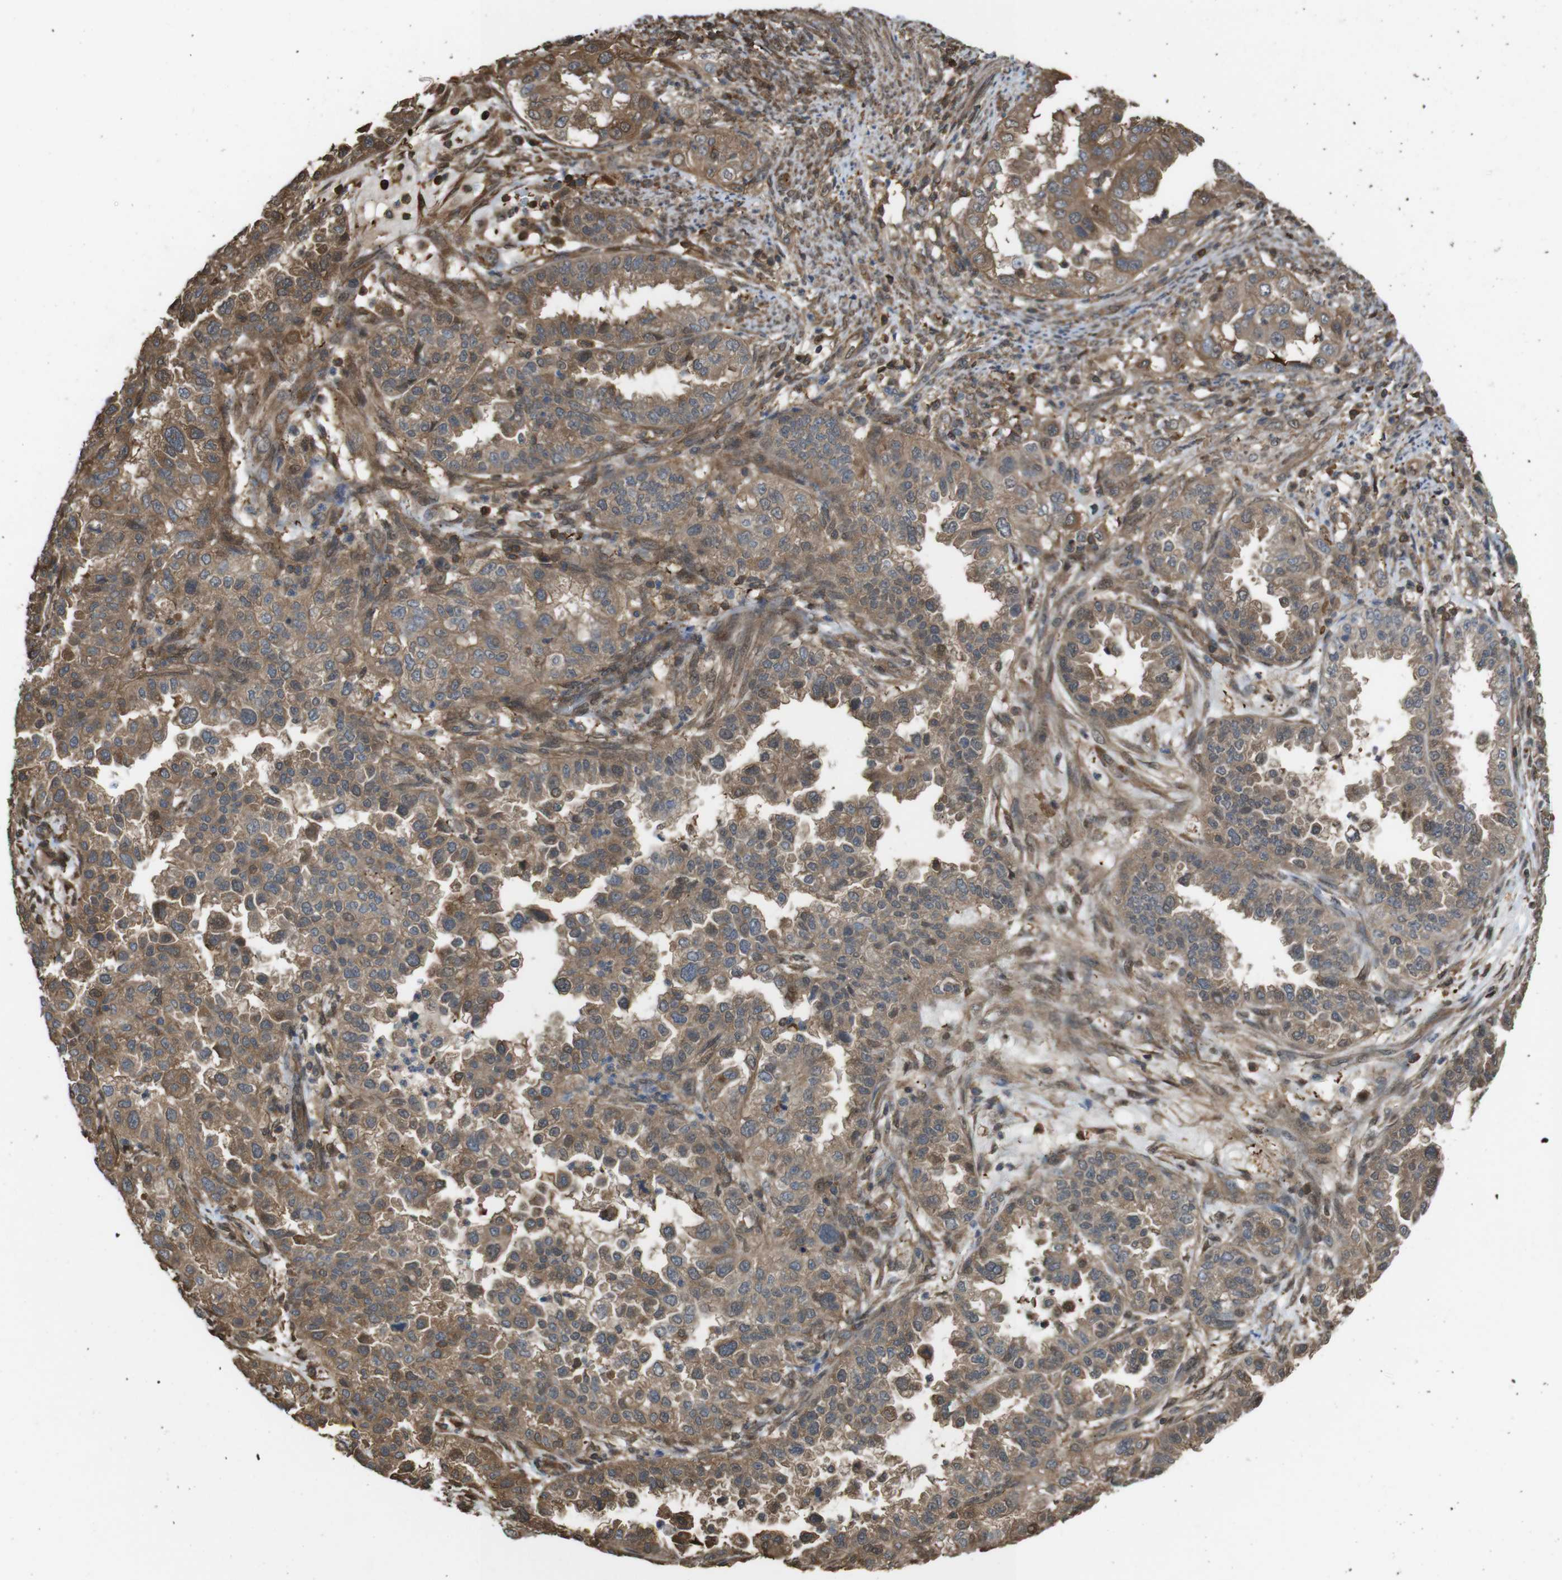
{"staining": {"intensity": "moderate", "quantity": ">75%", "location": "cytoplasmic/membranous"}, "tissue": "endometrial cancer", "cell_type": "Tumor cells", "image_type": "cancer", "snomed": [{"axis": "morphology", "description": "Adenocarcinoma, NOS"}, {"axis": "topography", "description": "Endometrium"}], "caption": "Endometrial cancer (adenocarcinoma) was stained to show a protein in brown. There is medium levels of moderate cytoplasmic/membranous staining in about >75% of tumor cells. The protein of interest is shown in brown color, while the nuclei are stained blue.", "gene": "ARHGDIA", "patient": {"sex": "female", "age": 85}}